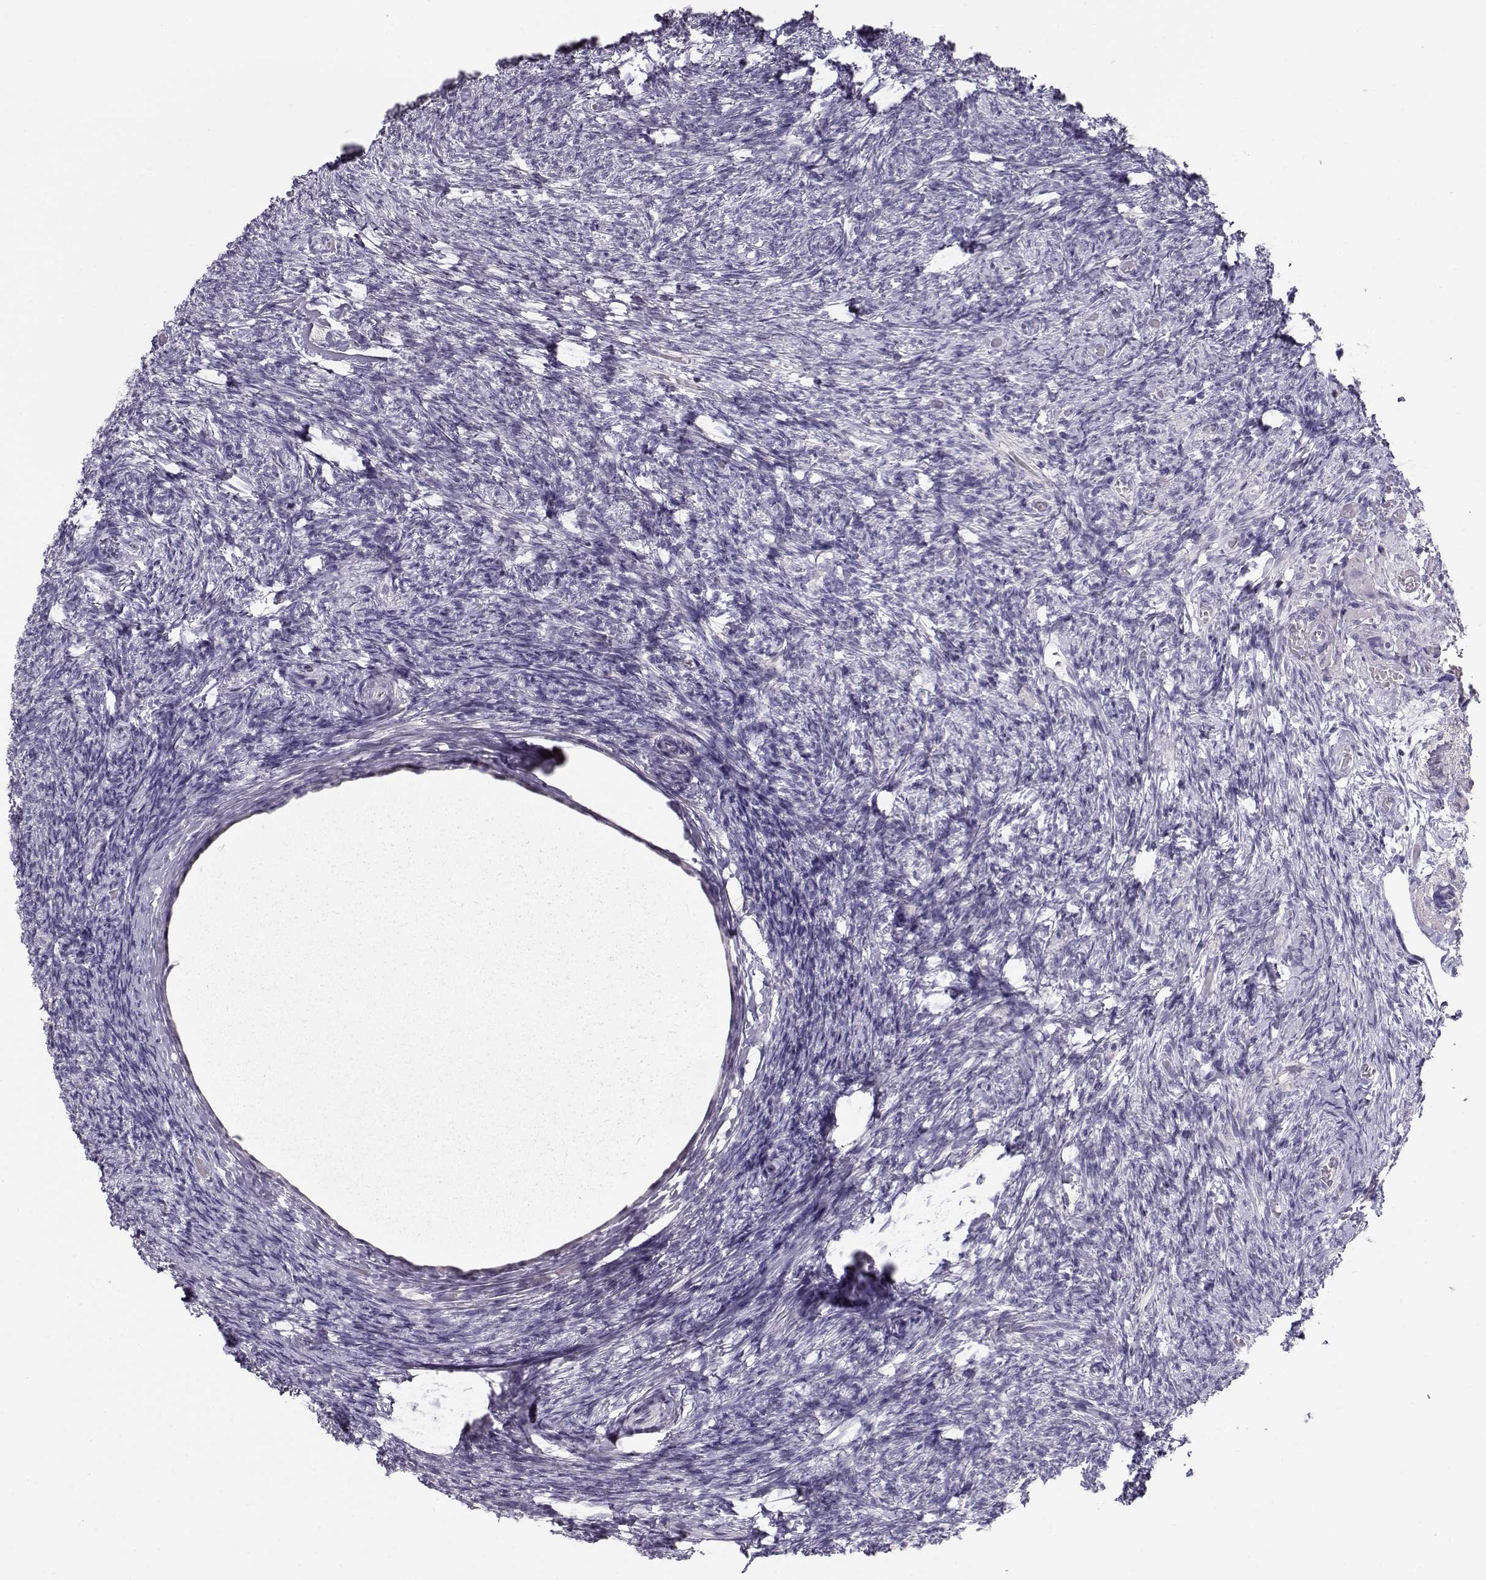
{"staining": {"intensity": "negative", "quantity": "none", "location": "none"}, "tissue": "ovary", "cell_type": "Follicle cells", "image_type": "normal", "snomed": [{"axis": "morphology", "description": "Normal tissue, NOS"}, {"axis": "topography", "description": "Ovary"}], "caption": "The immunohistochemistry (IHC) micrograph has no significant positivity in follicle cells of ovary. (Brightfield microscopy of DAB (3,3'-diaminobenzidine) IHC at high magnification).", "gene": "IMPG1", "patient": {"sex": "female", "age": 72}}